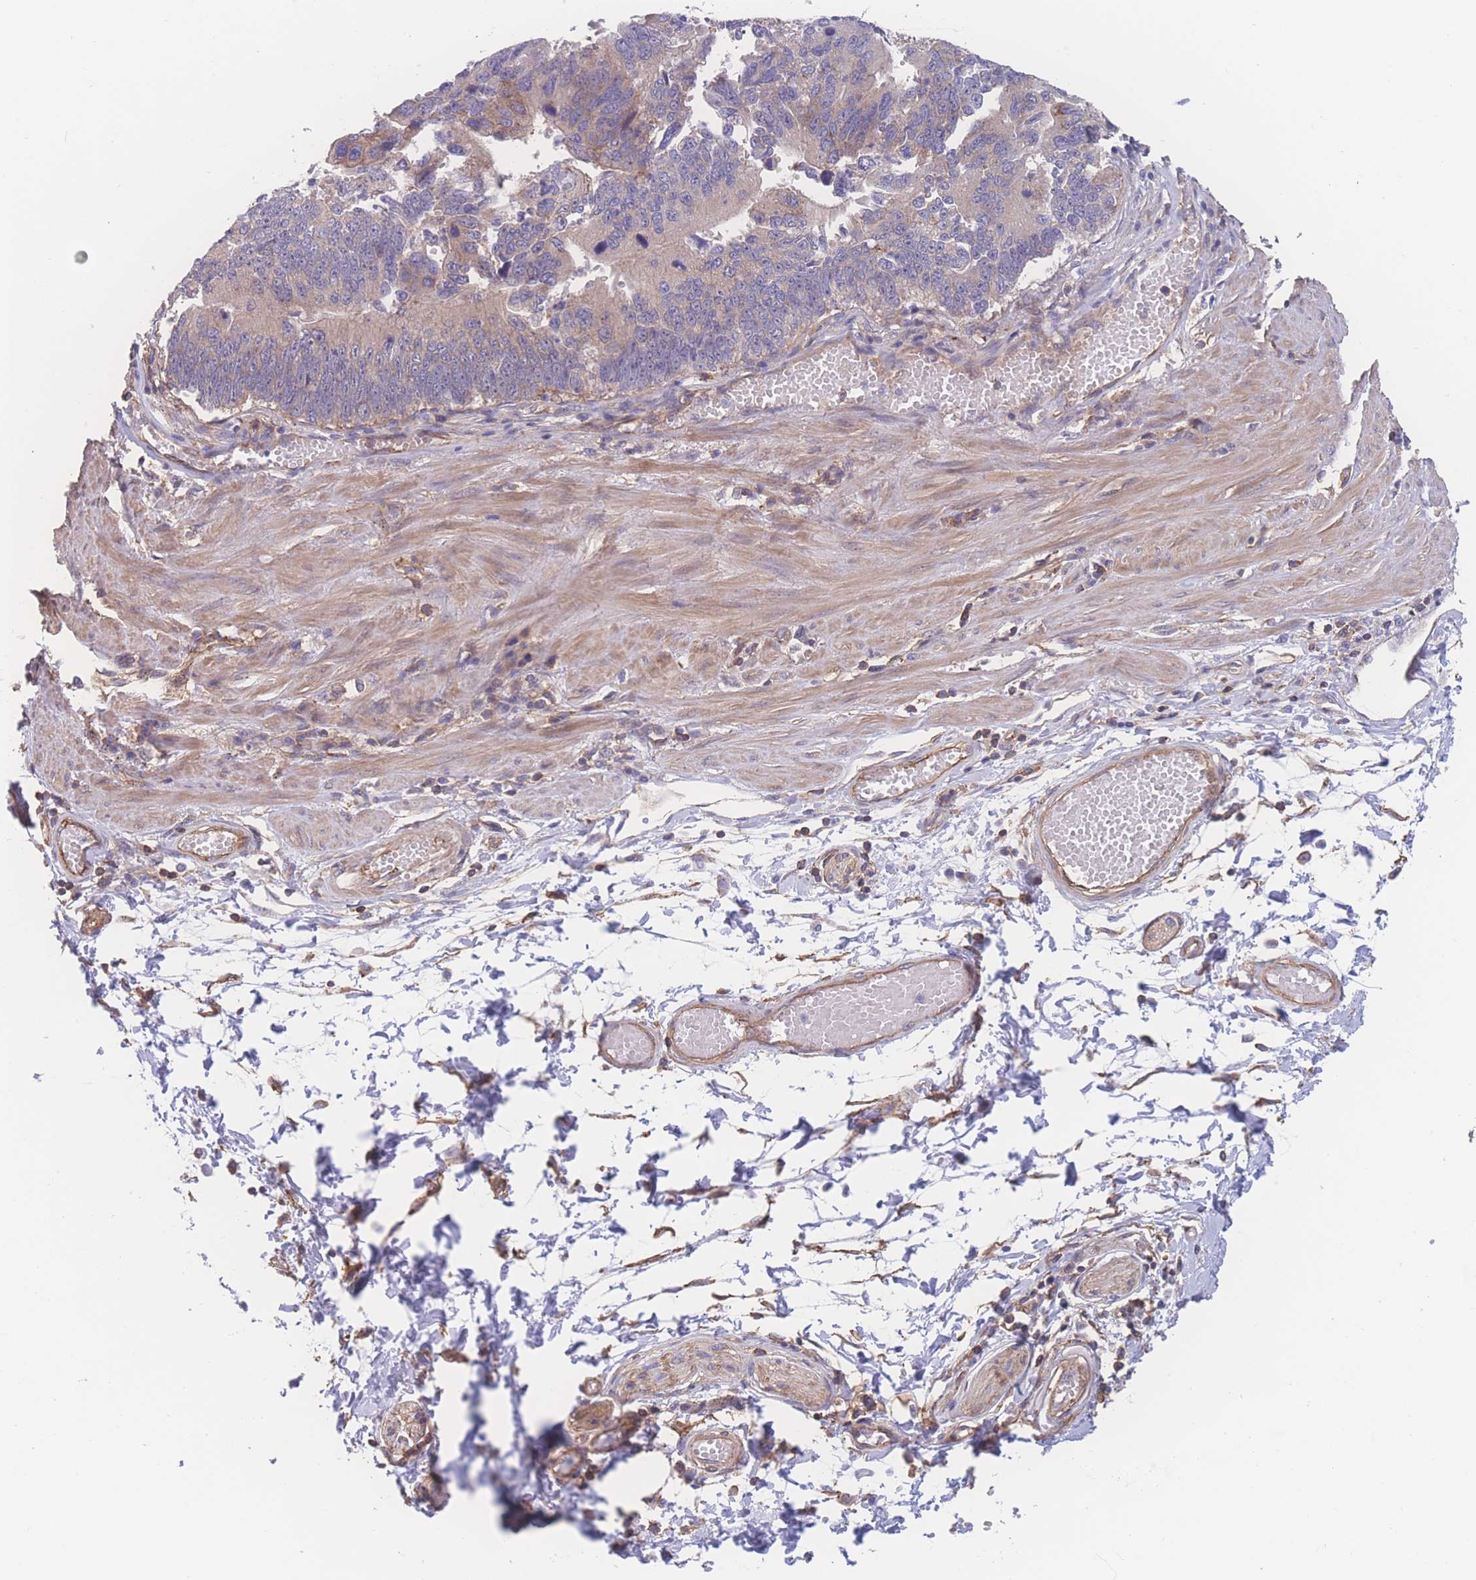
{"staining": {"intensity": "moderate", "quantity": "<25%", "location": "cytoplasmic/membranous"}, "tissue": "stomach cancer", "cell_type": "Tumor cells", "image_type": "cancer", "snomed": [{"axis": "morphology", "description": "Adenocarcinoma, NOS"}, {"axis": "topography", "description": "Stomach"}], "caption": "Immunohistochemical staining of human stomach cancer (adenocarcinoma) exhibits low levels of moderate cytoplasmic/membranous staining in about <25% of tumor cells. (brown staining indicates protein expression, while blue staining denotes nuclei).", "gene": "CFAP97", "patient": {"sex": "male", "age": 59}}